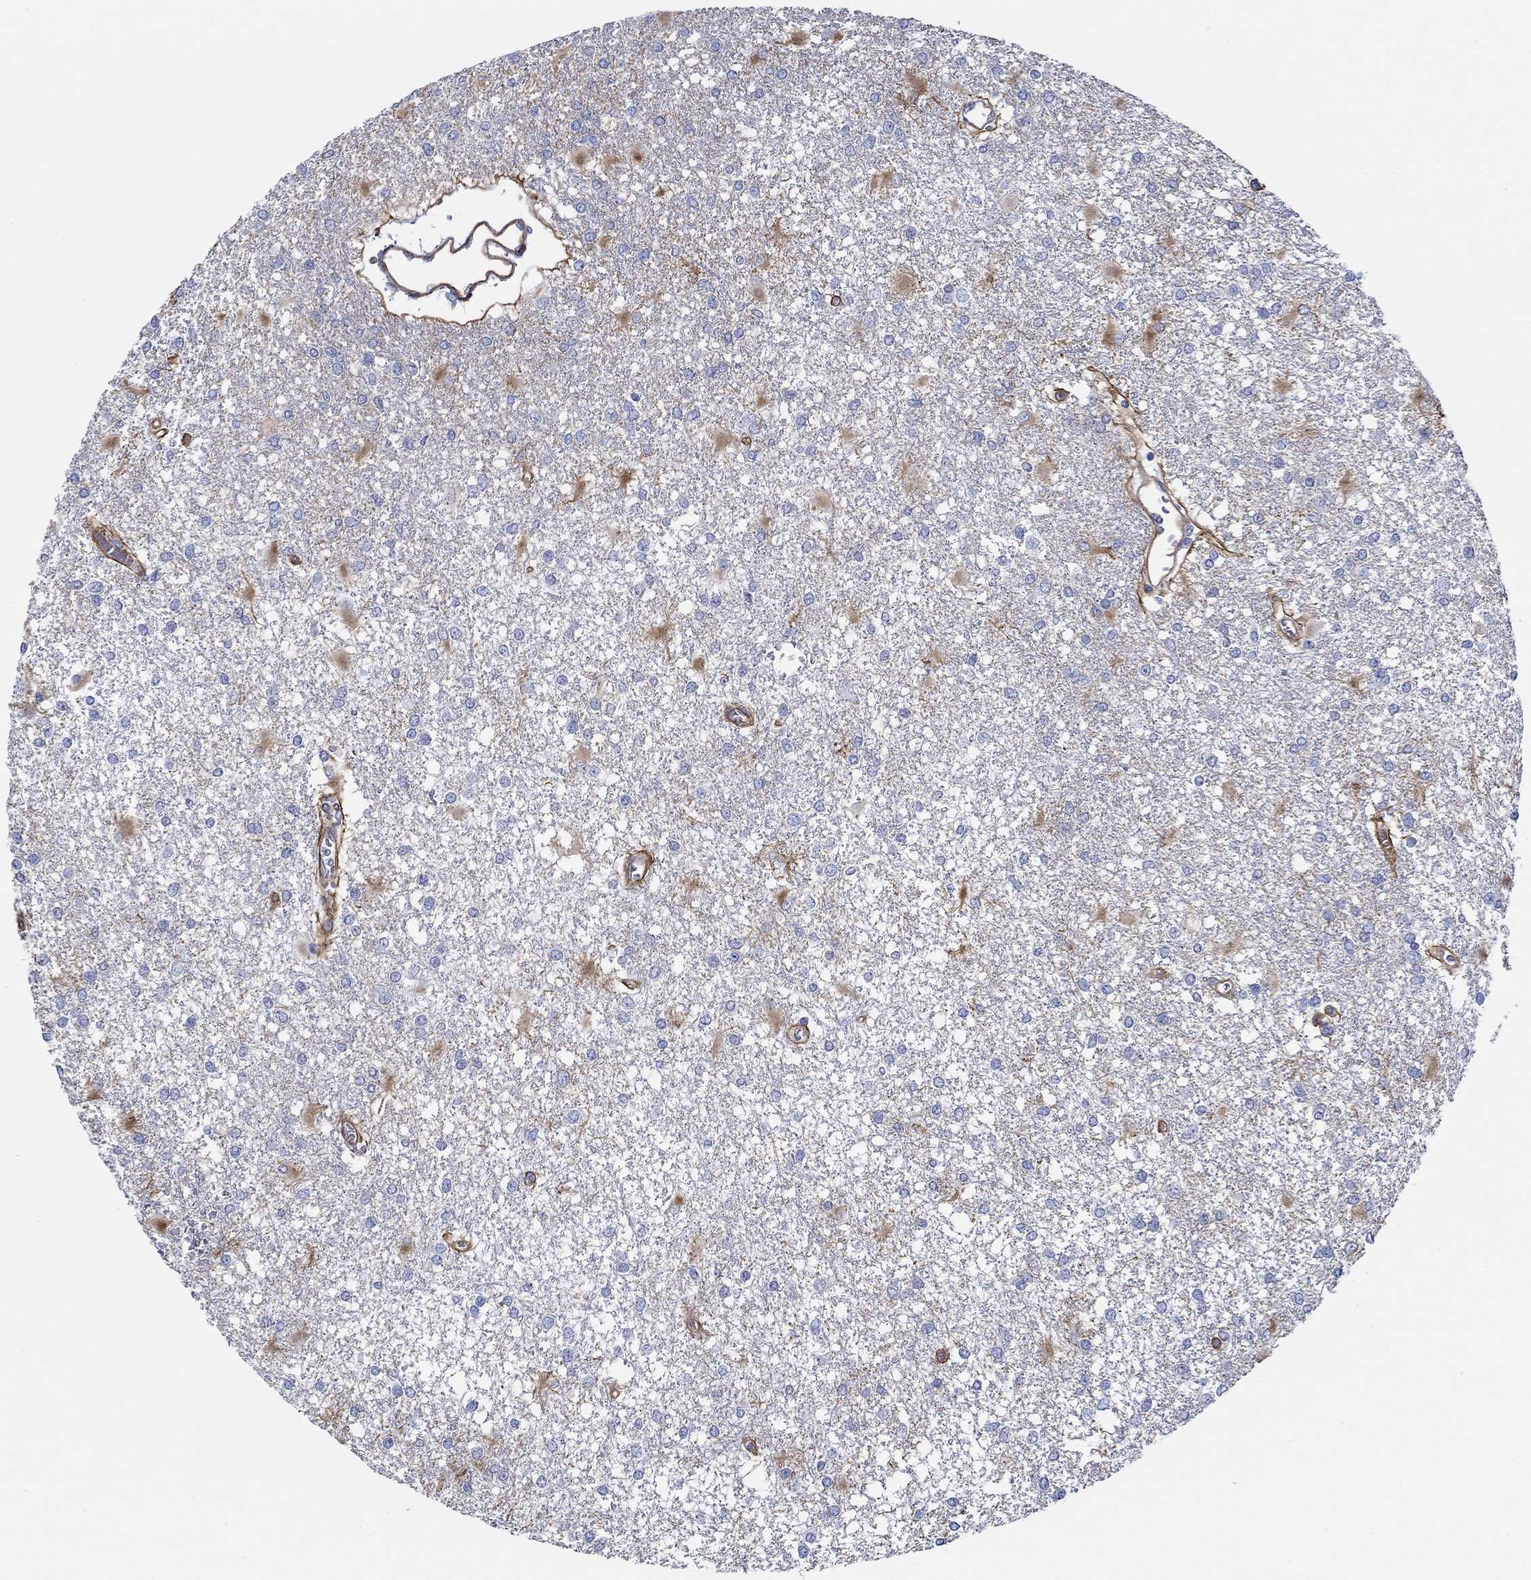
{"staining": {"intensity": "negative", "quantity": "none", "location": "none"}, "tissue": "glioma", "cell_type": "Tumor cells", "image_type": "cancer", "snomed": [{"axis": "morphology", "description": "Glioma, malignant, High grade"}, {"axis": "topography", "description": "Cerebral cortex"}], "caption": "Malignant glioma (high-grade) stained for a protein using IHC exhibits no positivity tumor cells.", "gene": "FMN1", "patient": {"sex": "male", "age": 79}}